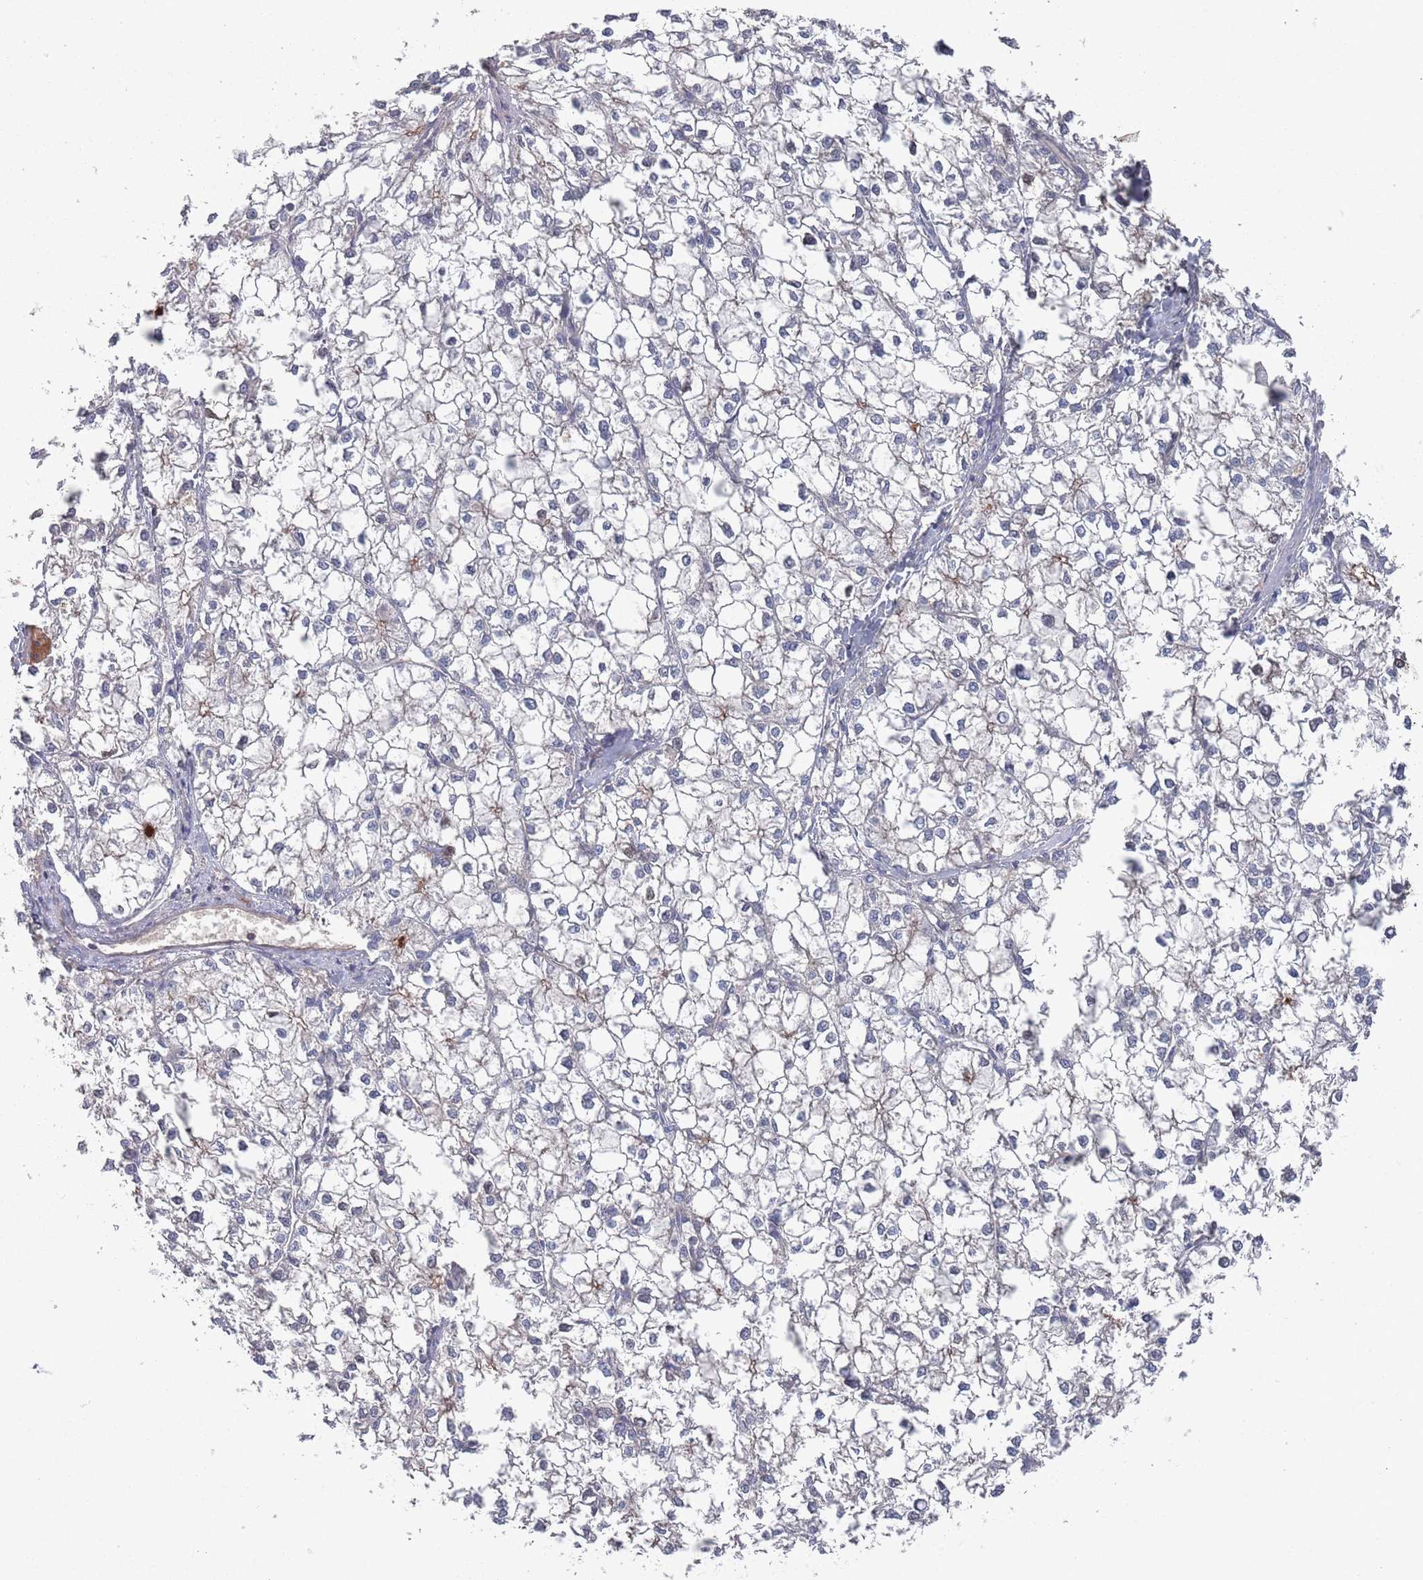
{"staining": {"intensity": "negative", "quantity": "none", "location": "none"}, "tissue": "liver cancer", "cell_type": "Tumor cells", "image_type": "cancer", "snomed": [{"axis": "morphology", "description": "Carcinoma, Hepatocellular, NOS"}, {"axis": "topography", "description": "Liver"}], "caption": "A photomicrograph of human liver cancer (hepatocellular carcinoma) is negative for staining in tumor cells.", "gene": "PLEKHA4", "patient": {"sex": "female", "age": 43}}